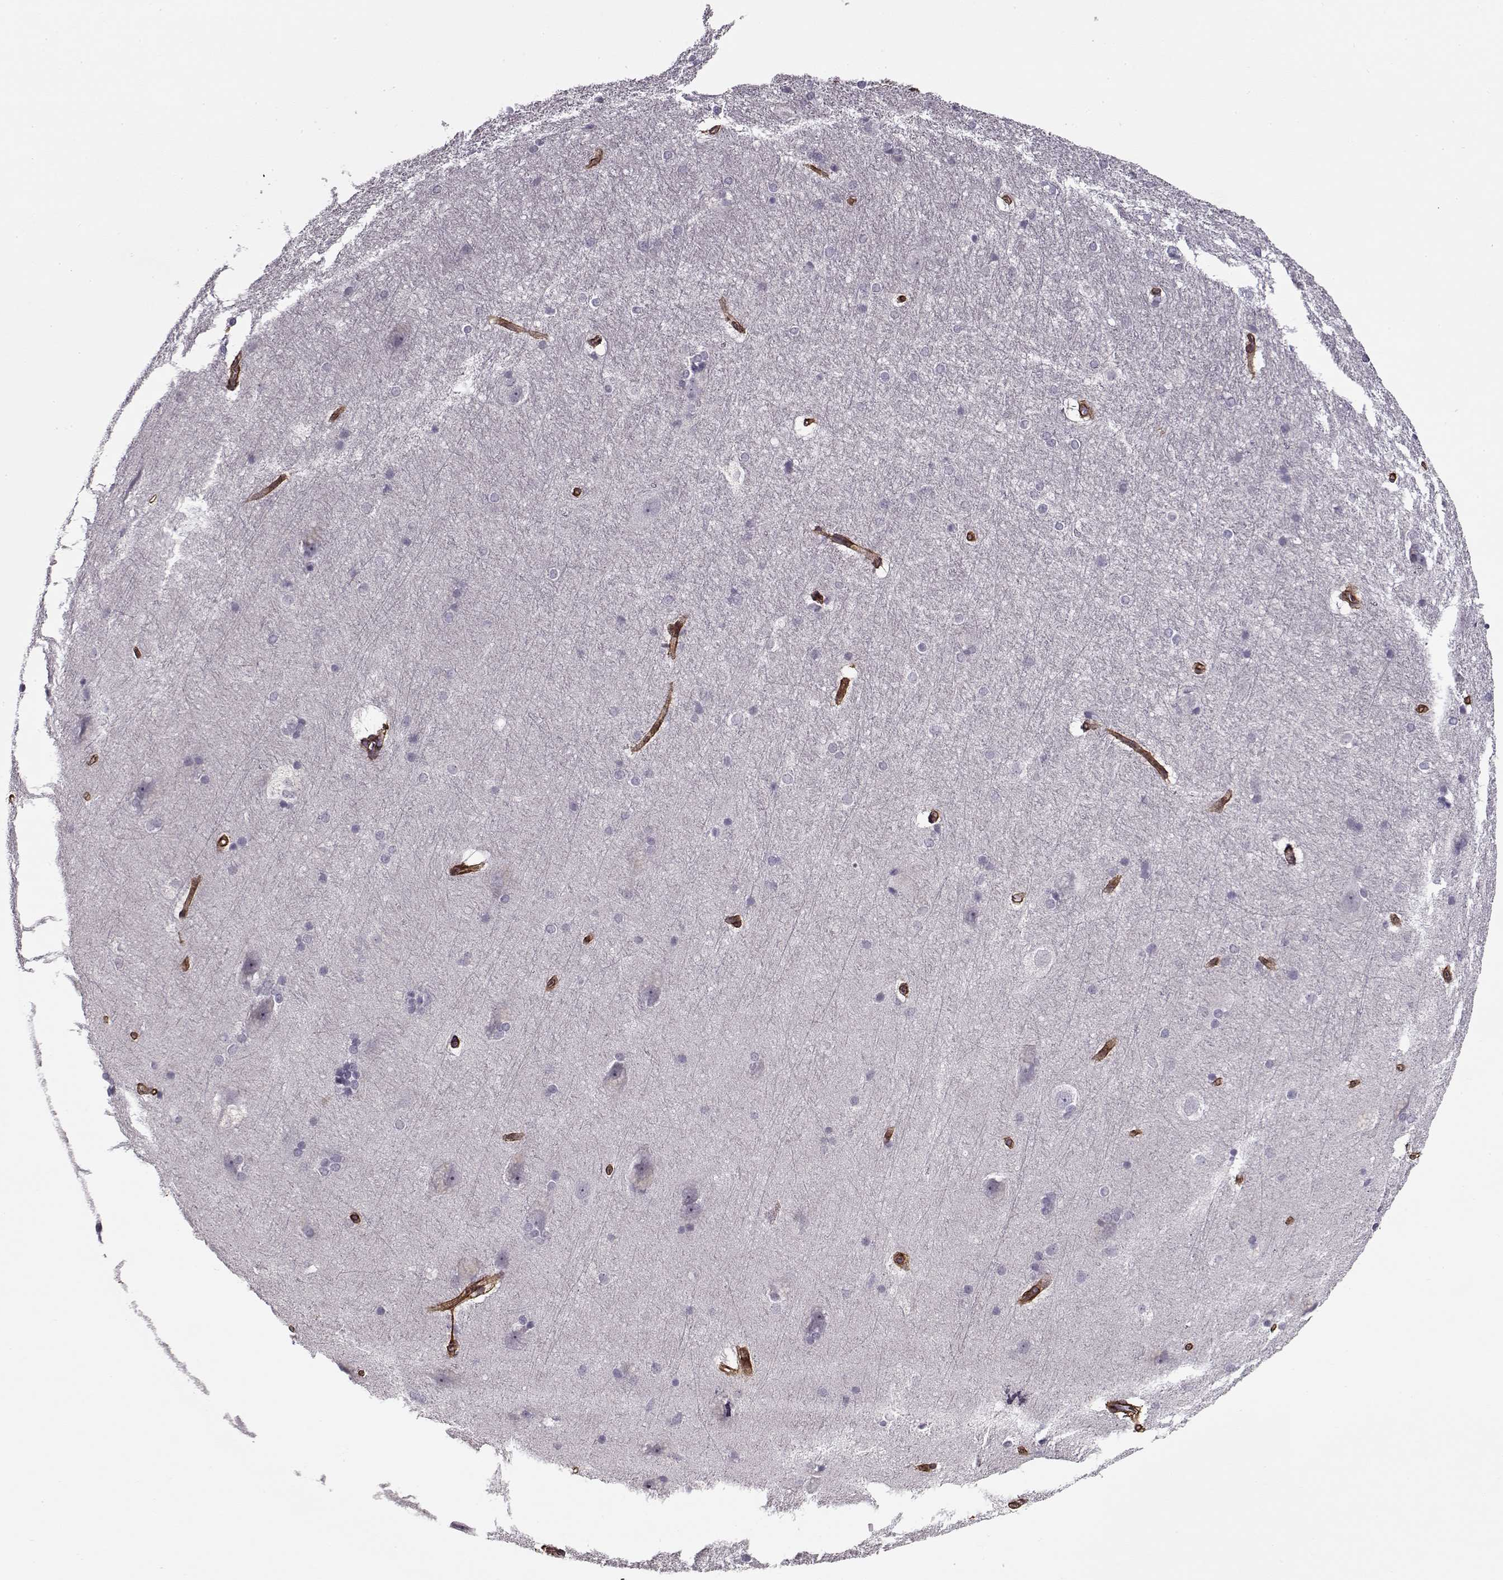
{"staining": {"intensity": "negative", "quantity": "none", "location": "none"}, "tissue": "hippocampus", "cell_type": "Glial cells", "image_type": "normal", "snomed": [{"axis": "morphology", "description": "Normal tissue, NOS"}, {"axis": "topography", "description": "Cerebral cortex"}, {"axis": "topography", "description": "Hippocampus"}], "caption": "This is a image of immunohistochemistry staining of benign hippocampus, which shows no staining in glial cells.", "gene": "LAMB2", "patient": {"sex": "female", "age": 19}}